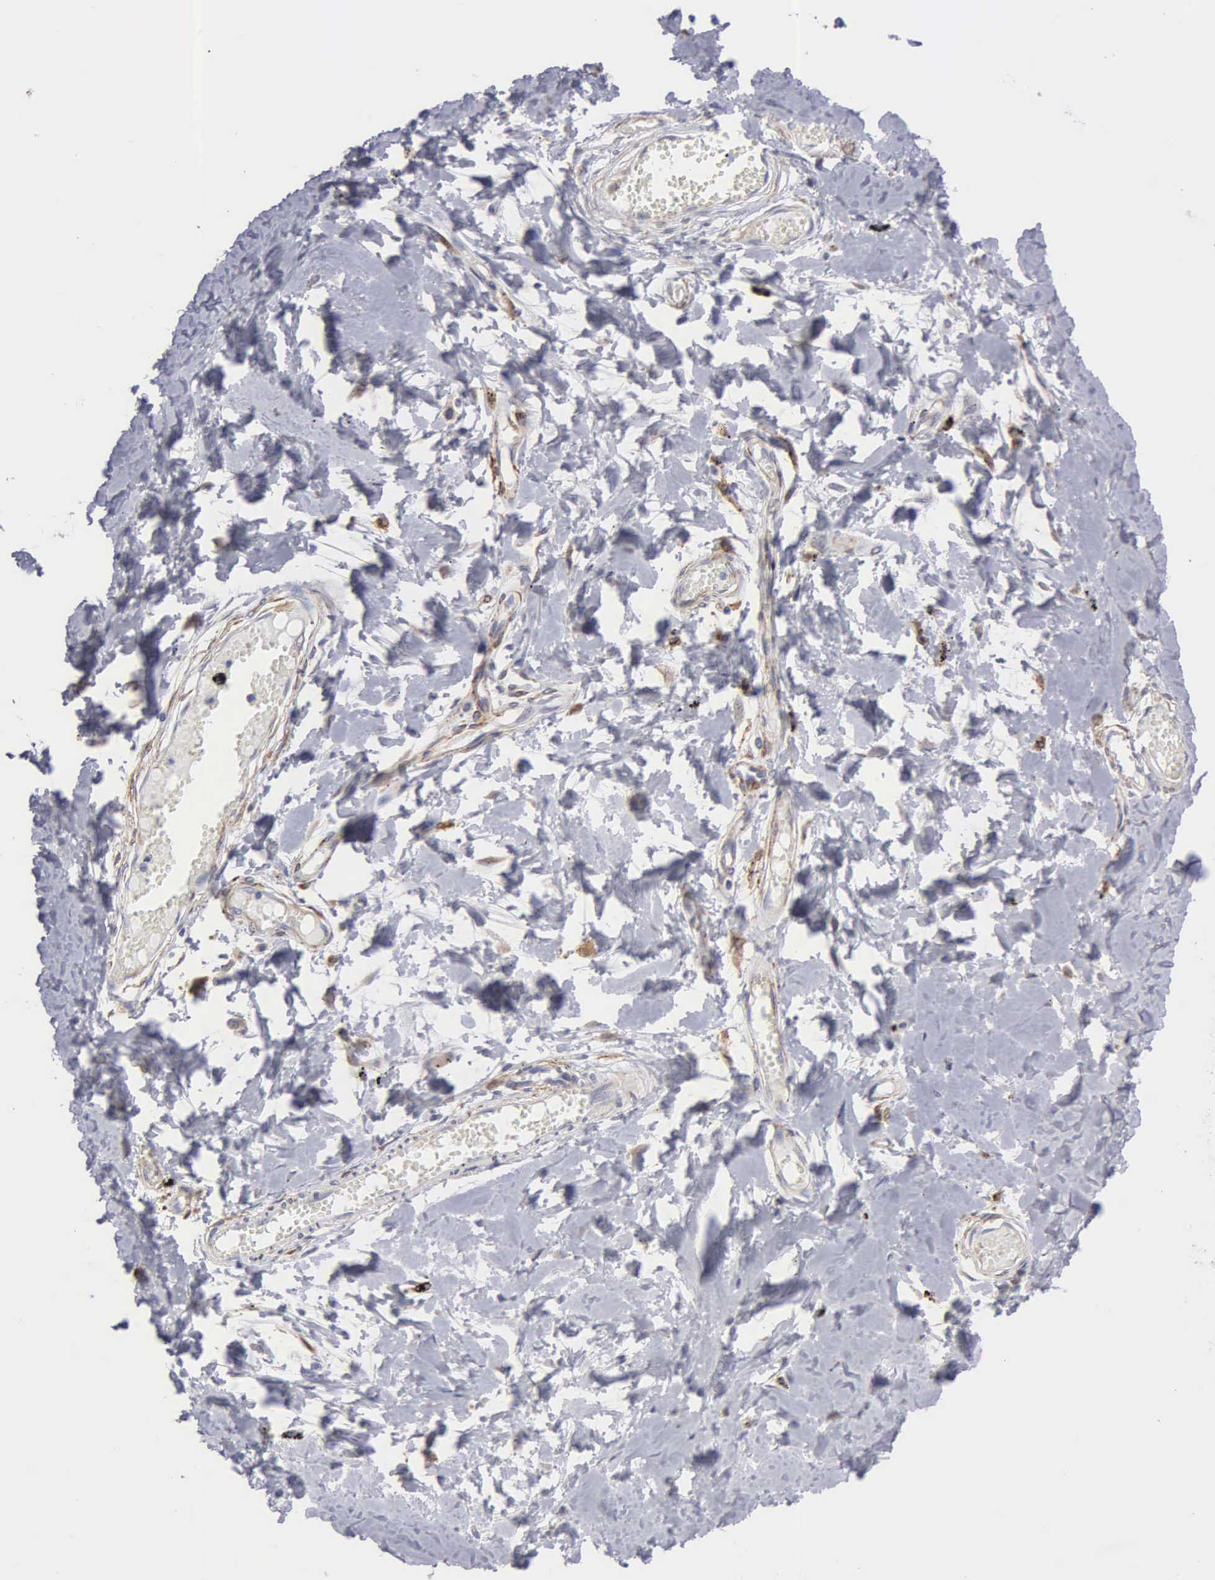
{"staining": {"intensity": "weak", "quantity": "25%-75%", "location": "cytoplasmic/membranous"}, "tissue": "adipose tissue", "cell_type": "Adipocytes", "image_type": "normal", "snomed": [{"axis": "morphology", "description": "Normal tissue, NOS"}, {"axis": "morphology", "description": "Sarcoma, NOS"}, {"axis": "topography", "description": "Skin"}, {"axis": "topography", "description": "Soft tissue"}], "caption": "A brown stain shows weak cytoplasmic/membranous positivity of a protein in adipocytes of unremarkable adipose tissue.", "gene": "LIN52", "patient": {"sex": "female", "age": 51}}